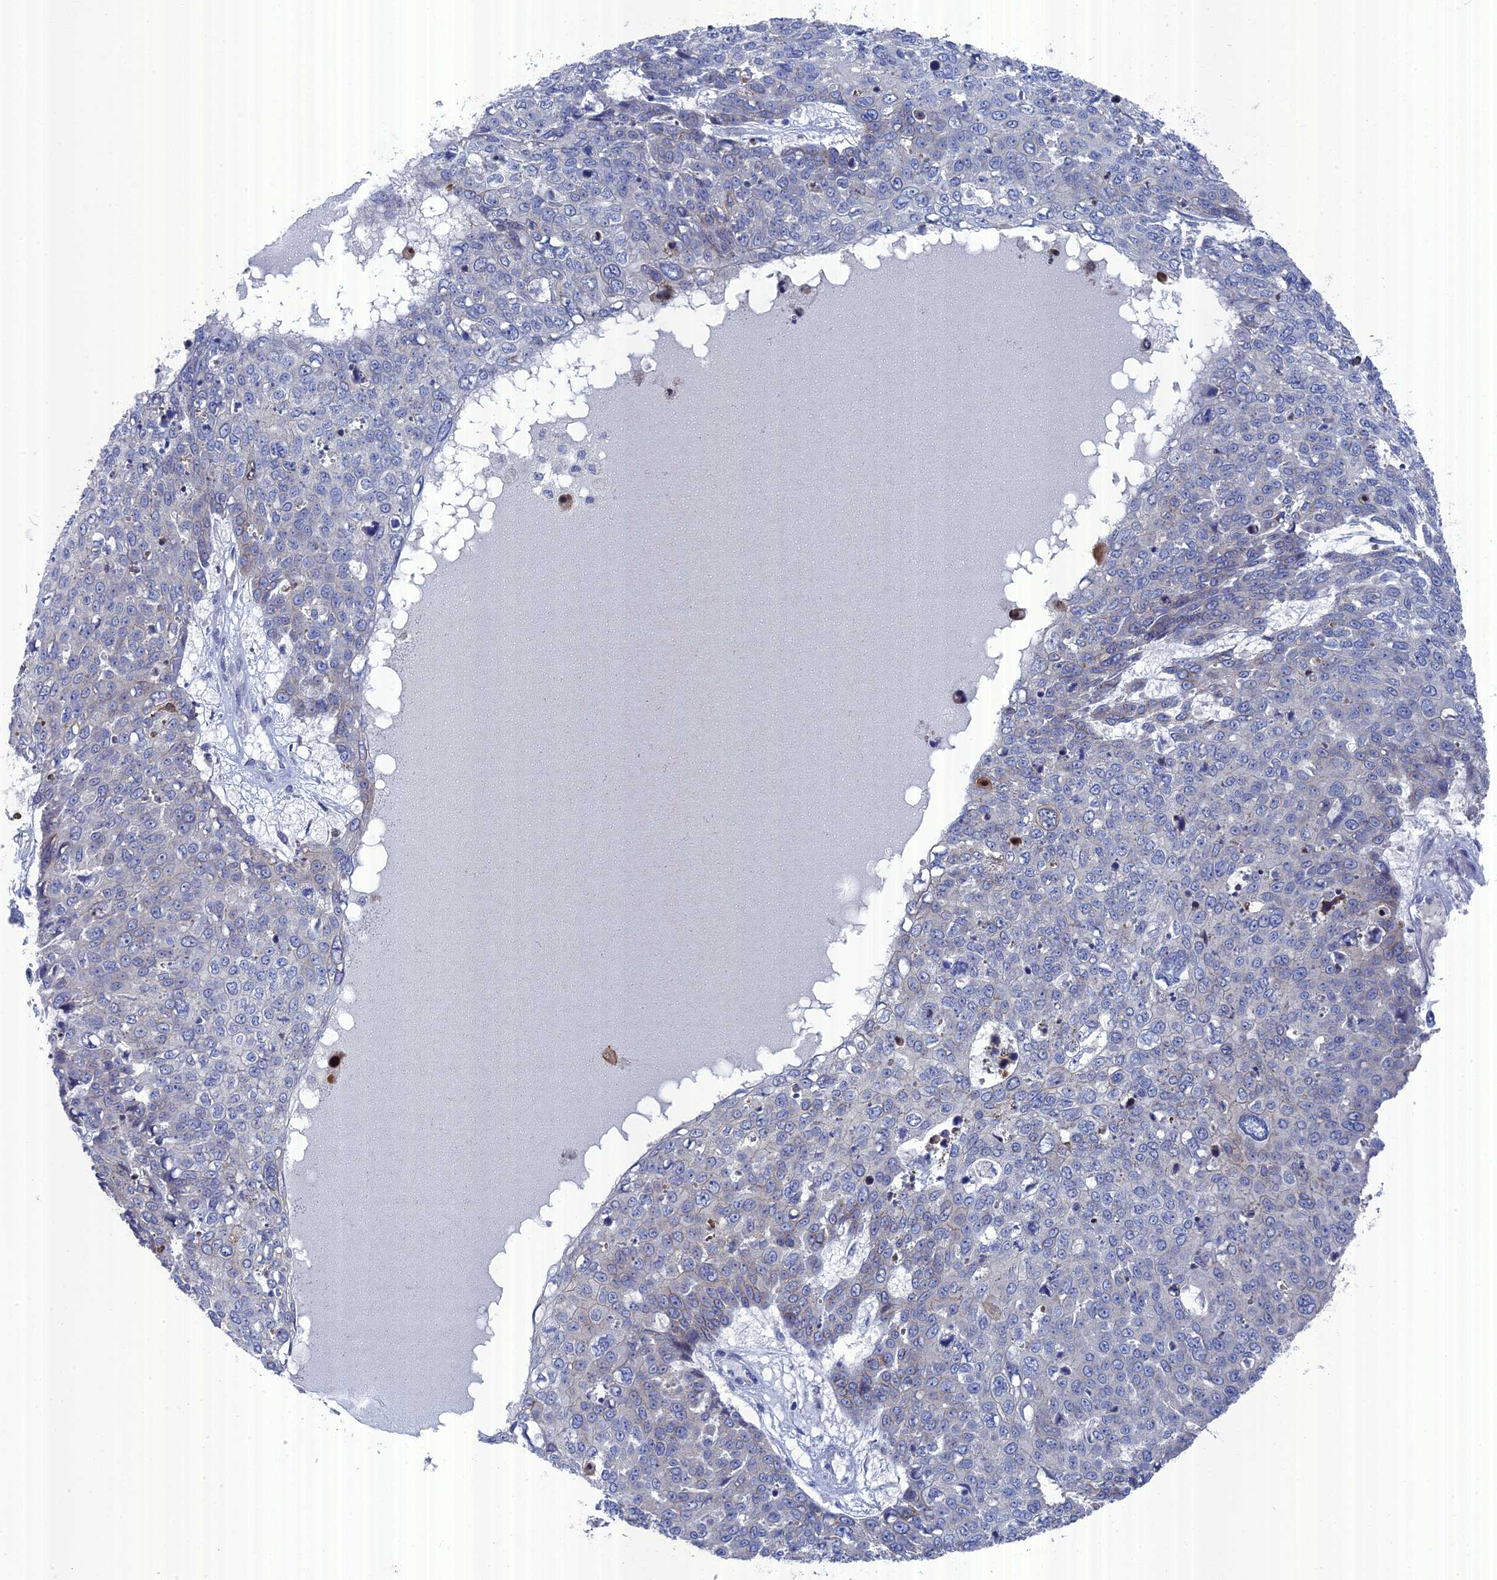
{"staining": {"intensity": "negative", "quantity": "none", "location": "none"}, "tissue": "skin cancer", "cell_type": "Tumor cells", "image_type": "cancer", "snomed": [{"axis": "morphology", "description": "Squamous cell carcinoma, NOS"}, {"axis": "topography", "description": "Skin"}], "caption": "A high-resolution micrograph shows immunohistochemistry staining of squamous cell carcinoma (skin), which displays no significant positivity in tumor cells.", "gene": "TMEM161A", "patient": {"sex": "male", "age": 71}}